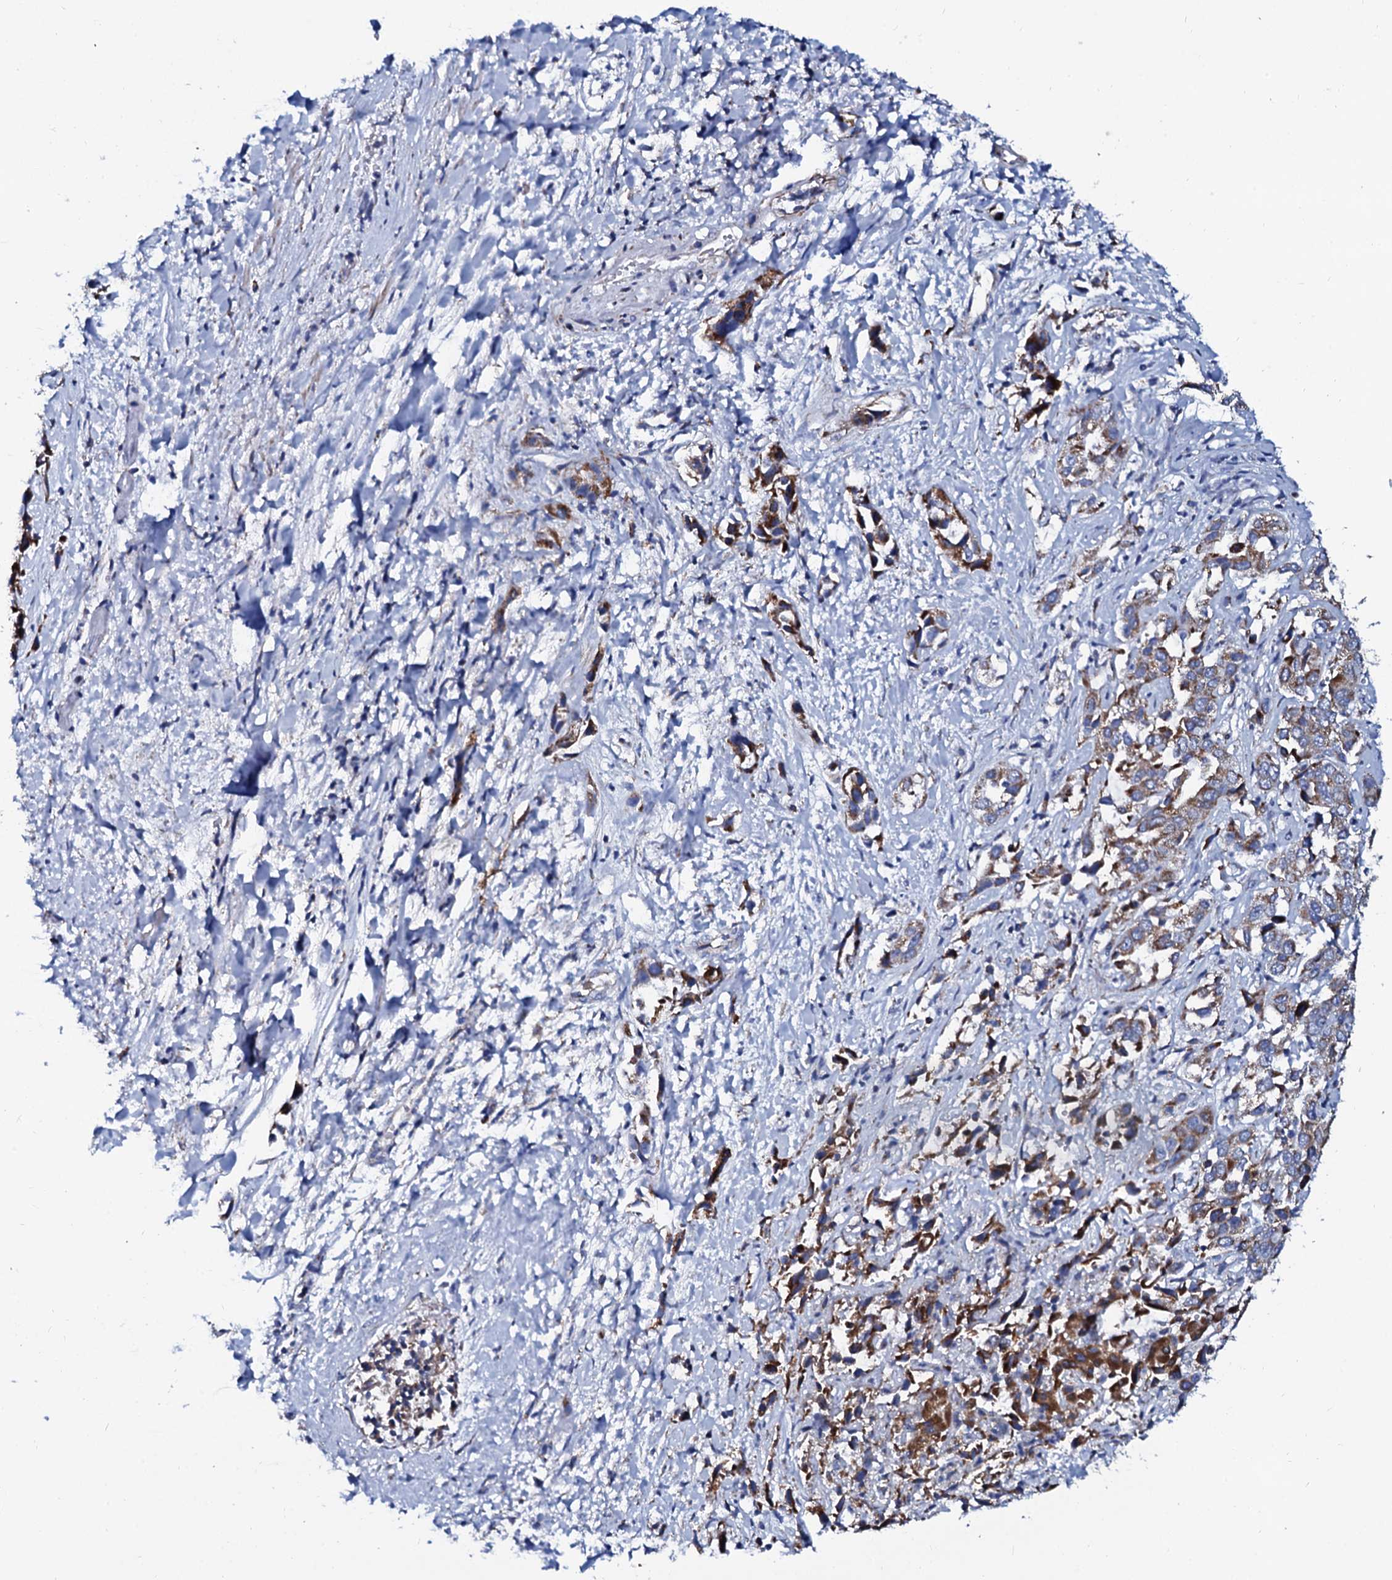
{"staining": {"intensity": "moderate", "quantity": ">75%", "location": "cytoplasmic/membranous"}, "tissue": "liver cancer", "cell_type": "Tumor cells", "image_type": "cancer", "snomed": [{"axis": "morphology", "description": "Cholangiocarcinoma"}, {"axis": "topography", "description": "Liver"}], "caption": "Tumor cells exhibit medium levels of moderate cytoplasmic/membranous expression in approximately >75% of cells in human liver cancer (cholangiocarcinoma). (brown staining indicates protein expression, while blue staining denotes nuclei).", "gene": "SLC37A4", "patient": {"sex": "female", "age": 52}}